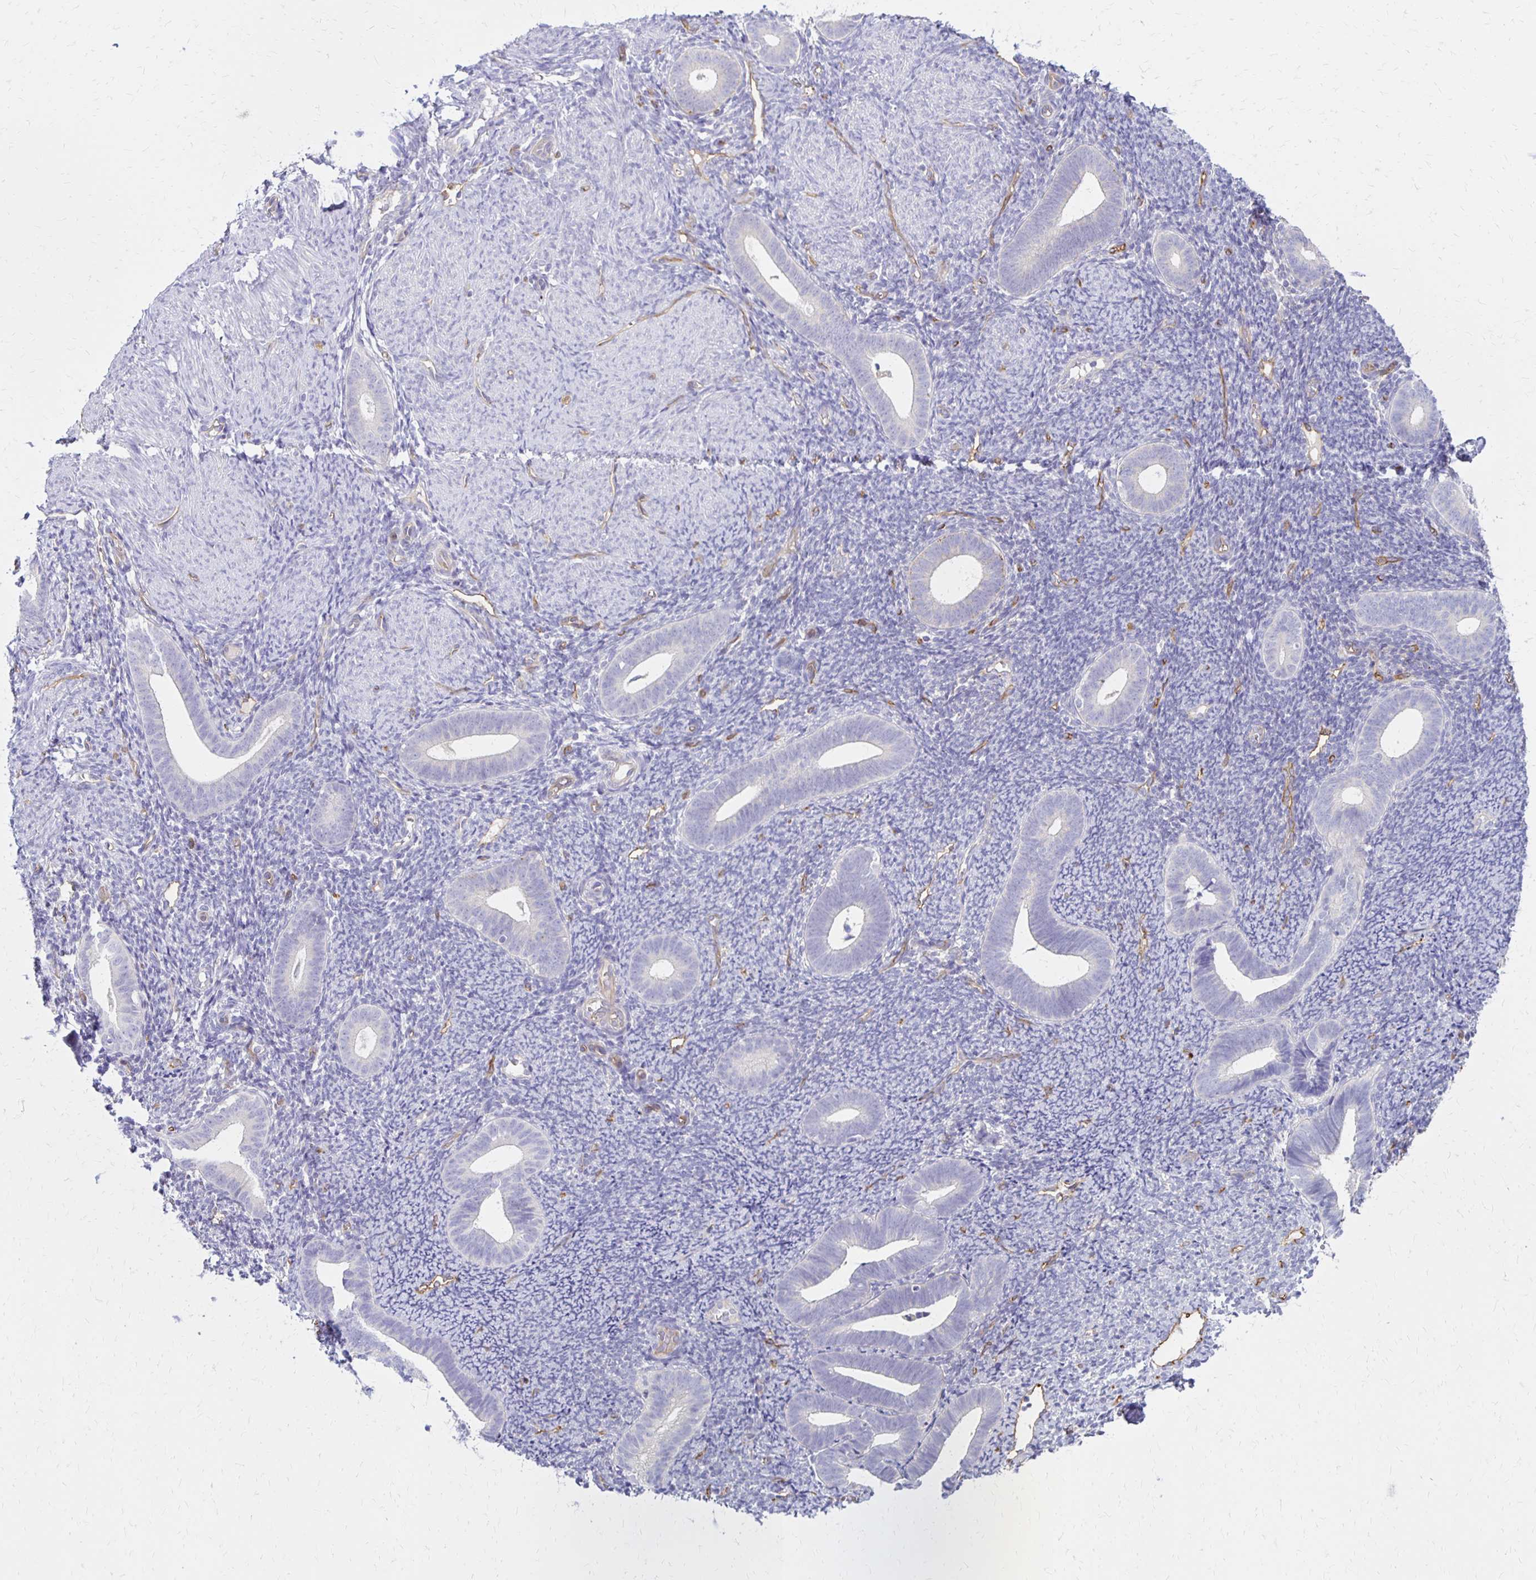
{"staining": {"intensity": "negative", "quantity": "none", "location": "none"}, "tissue": "endometrium", "cell_type": "Cells in endometrial stroma", "image_type": "normal", "snomed": [{"axis": "morphology", "description": "Normal tissue, NOS"}, {"axis": "topography", "description": "Endometrium"}], "caption": "This is an immunohistochemistry photomicrograph of unremarkable endometrium. There is no expression in cells in endometrial stroma.", "gene": "TTYH1", "patient": {"sex": "female", "age": 39}}